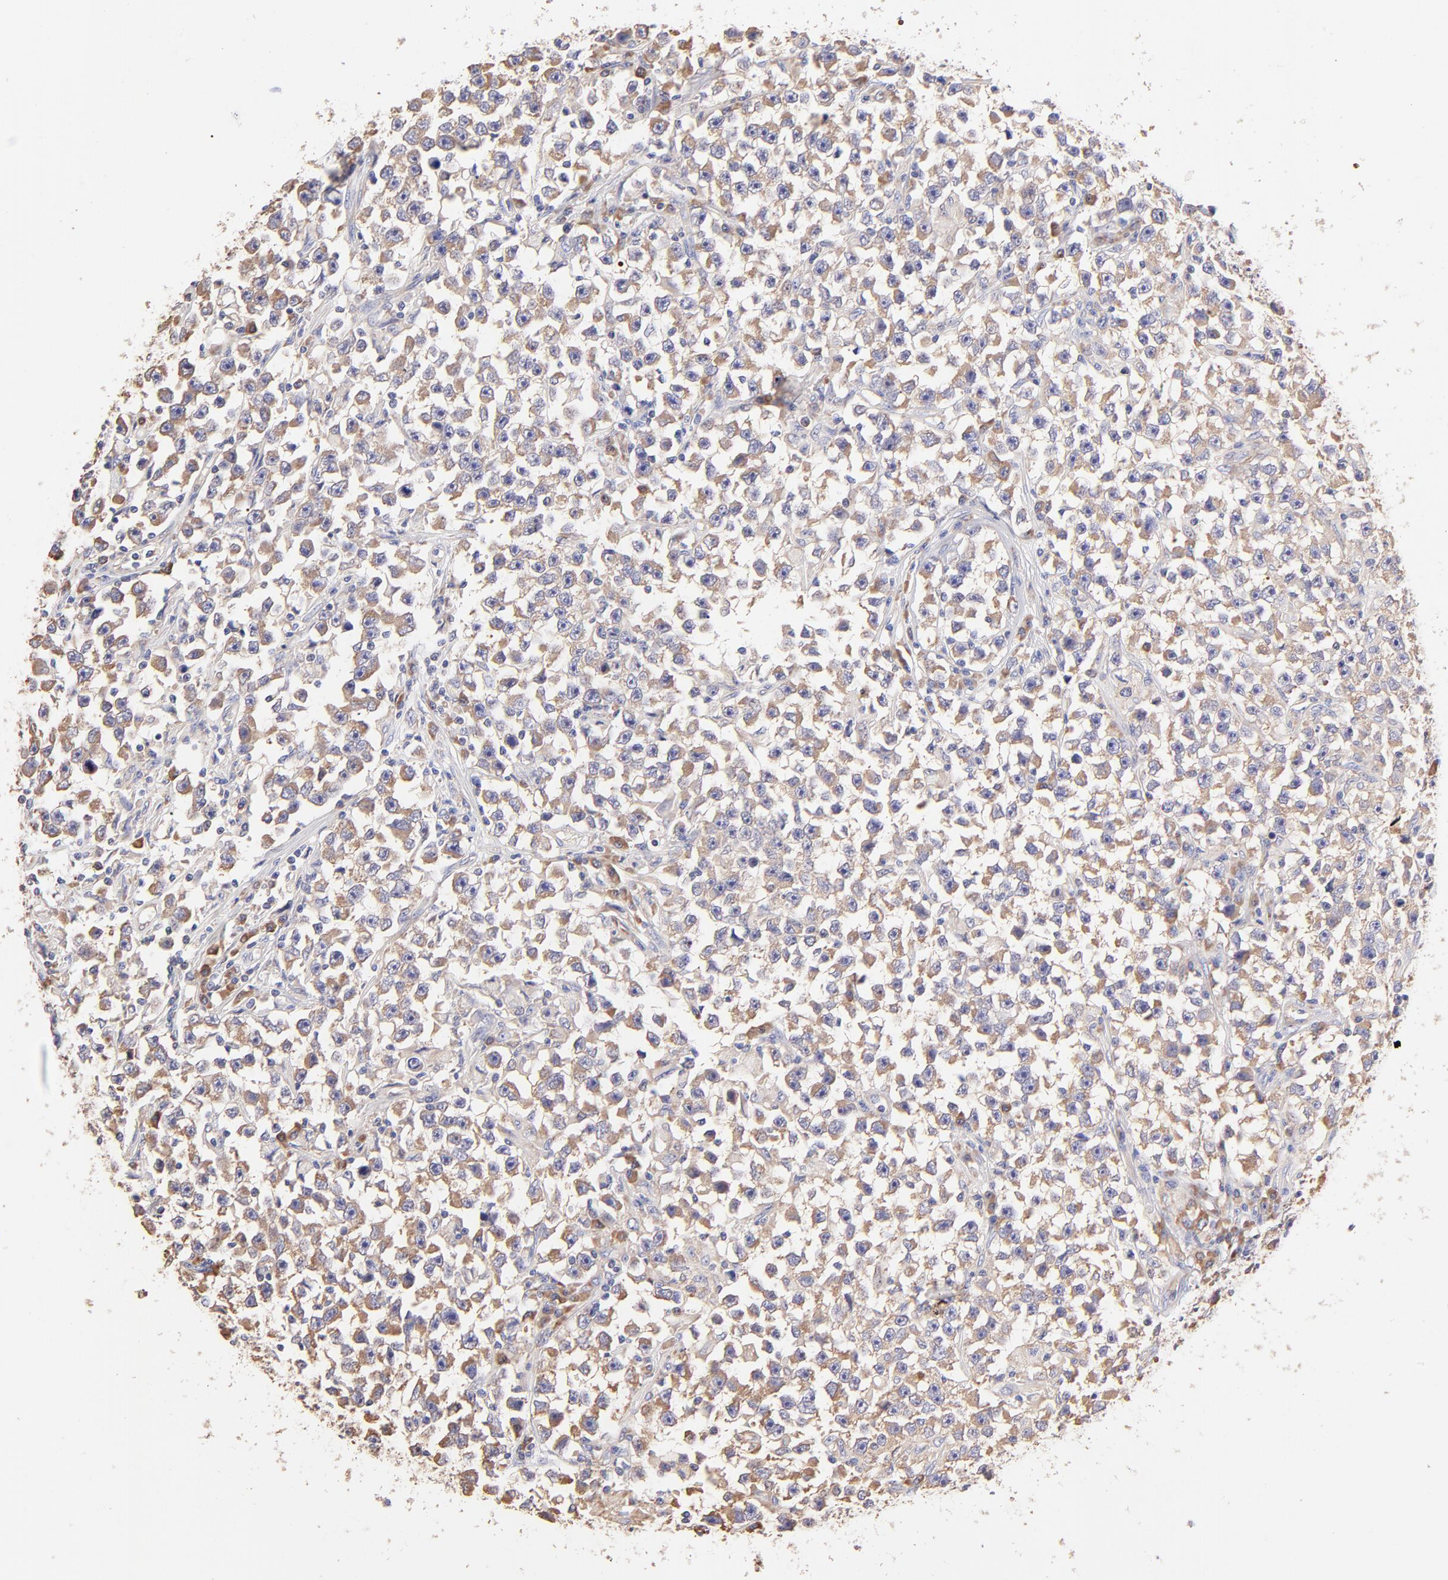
{"staining": {"intensity": "moderate", "quantity": ">75%", "location": "cytoplasmic/membranous"}, "tissue": "testis cancer", "cell_type": "Tumor cells", "image_type": "cancer", "snomed": [{"axis": "morphology", "description": "Seminoma, NOS"}, {"axis": "topography", "description": "Testis"}], "caption": "Protein analysis of testis cancer tissue demonstrates moderate cytoplasmic/membranous positivity in about >75% of tumor cells. (Stains: DAB (3,3'-diaminobenzidine) in brown, nuclei in blue, Microscopy: brightfield microscopy at high magnification).", "gene": "RPL30", "patient": {"sex": "male", "age": 33}}